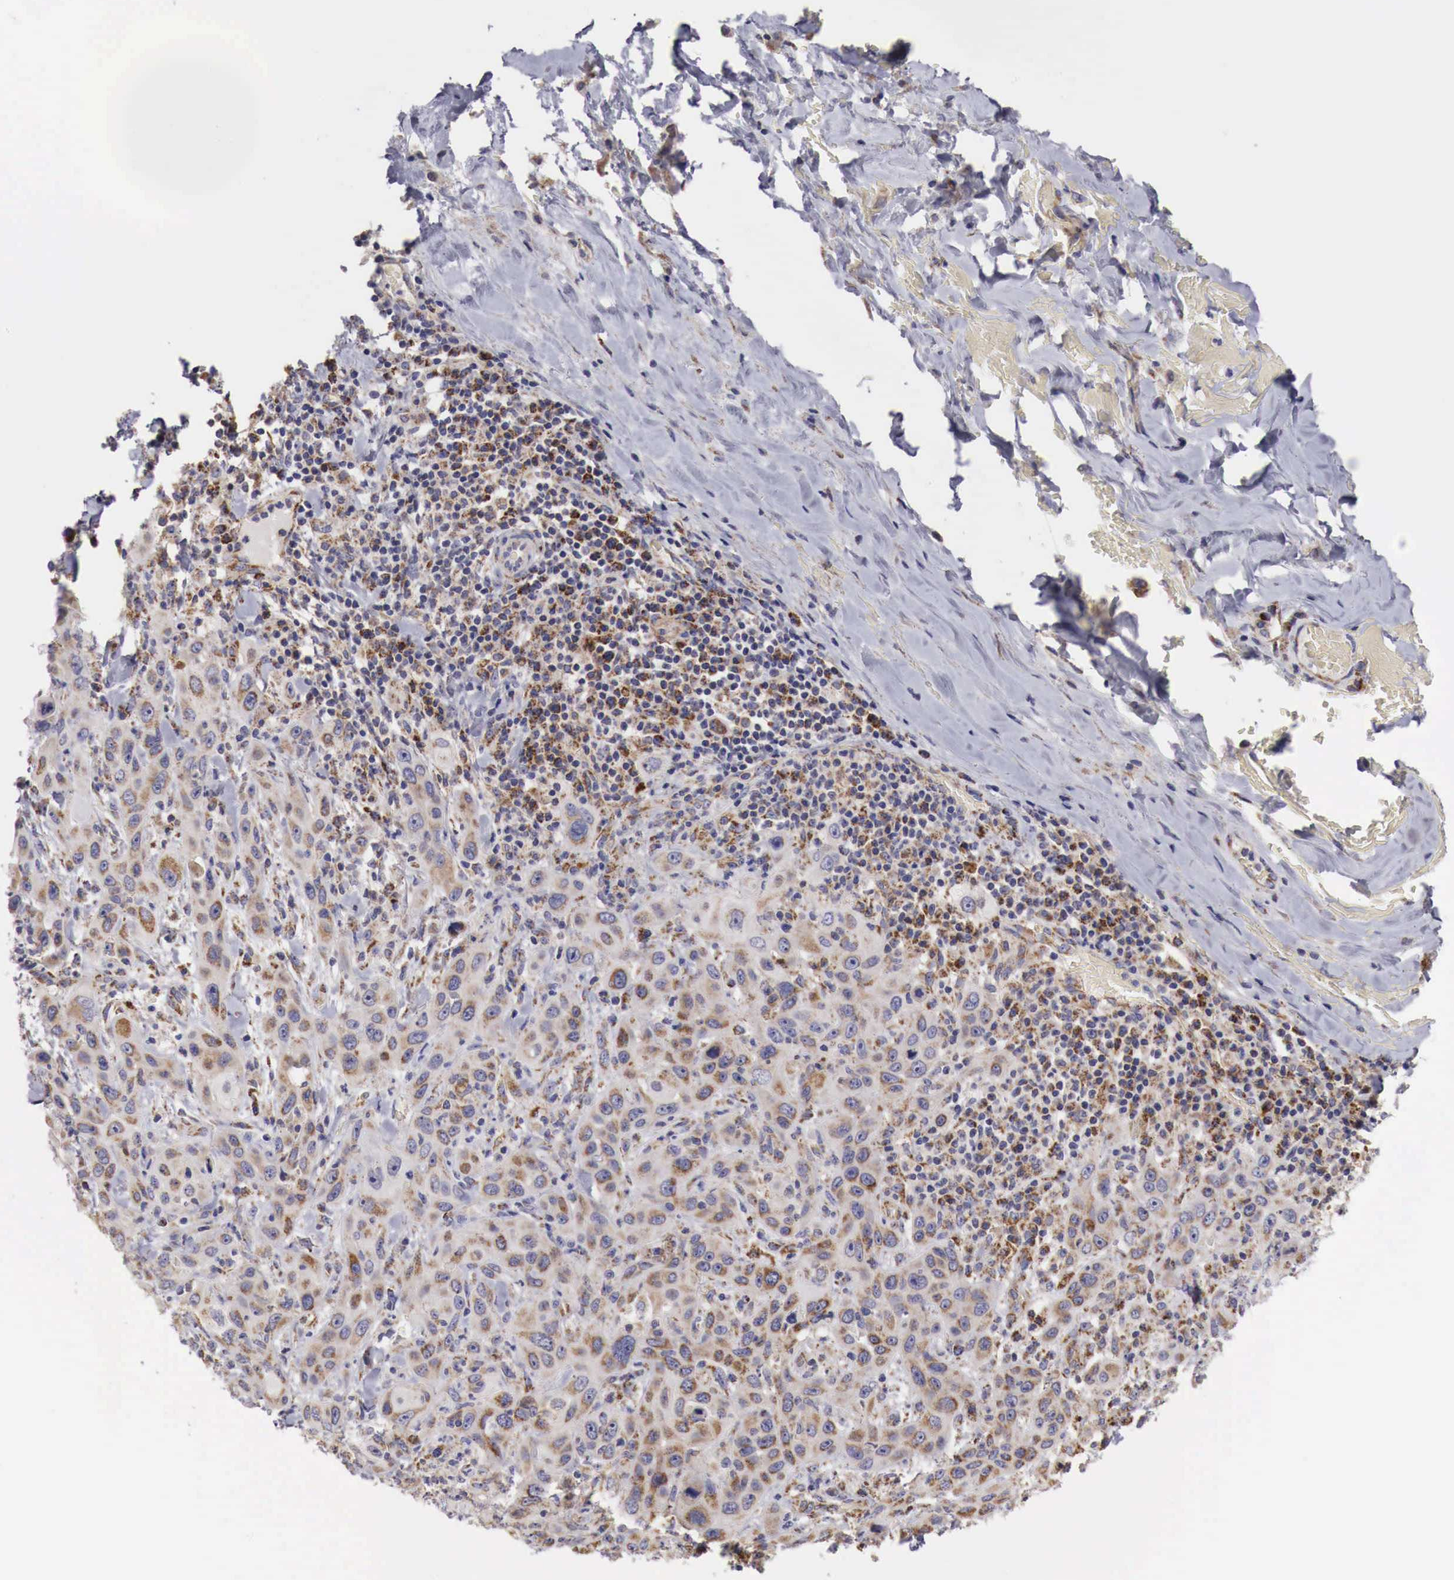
{"staining": {"intensity": "moderate", "quantity": "25%-75%", "location": "cytoplasmic/membranous"}, "tissue": "skin cancer", "cell_type": "Tumor cells", "image_type": "cancer", "snomed": [{"axis": "morphology", "description": "Squamous cell carcinoma, NOS"}, {"axis": "topography", "description": "Skin"}], "caption": "Skin squamous cell carcinoma was stained to show a protein in brown. There is medium levels of moderate cytoplasmic/membranous expression in approximately 25%-75% of tumor cells. Nuclei are stained in blue.", "gene": "XPNPEP3", "patient": {"sex": "male", "age": 84}}